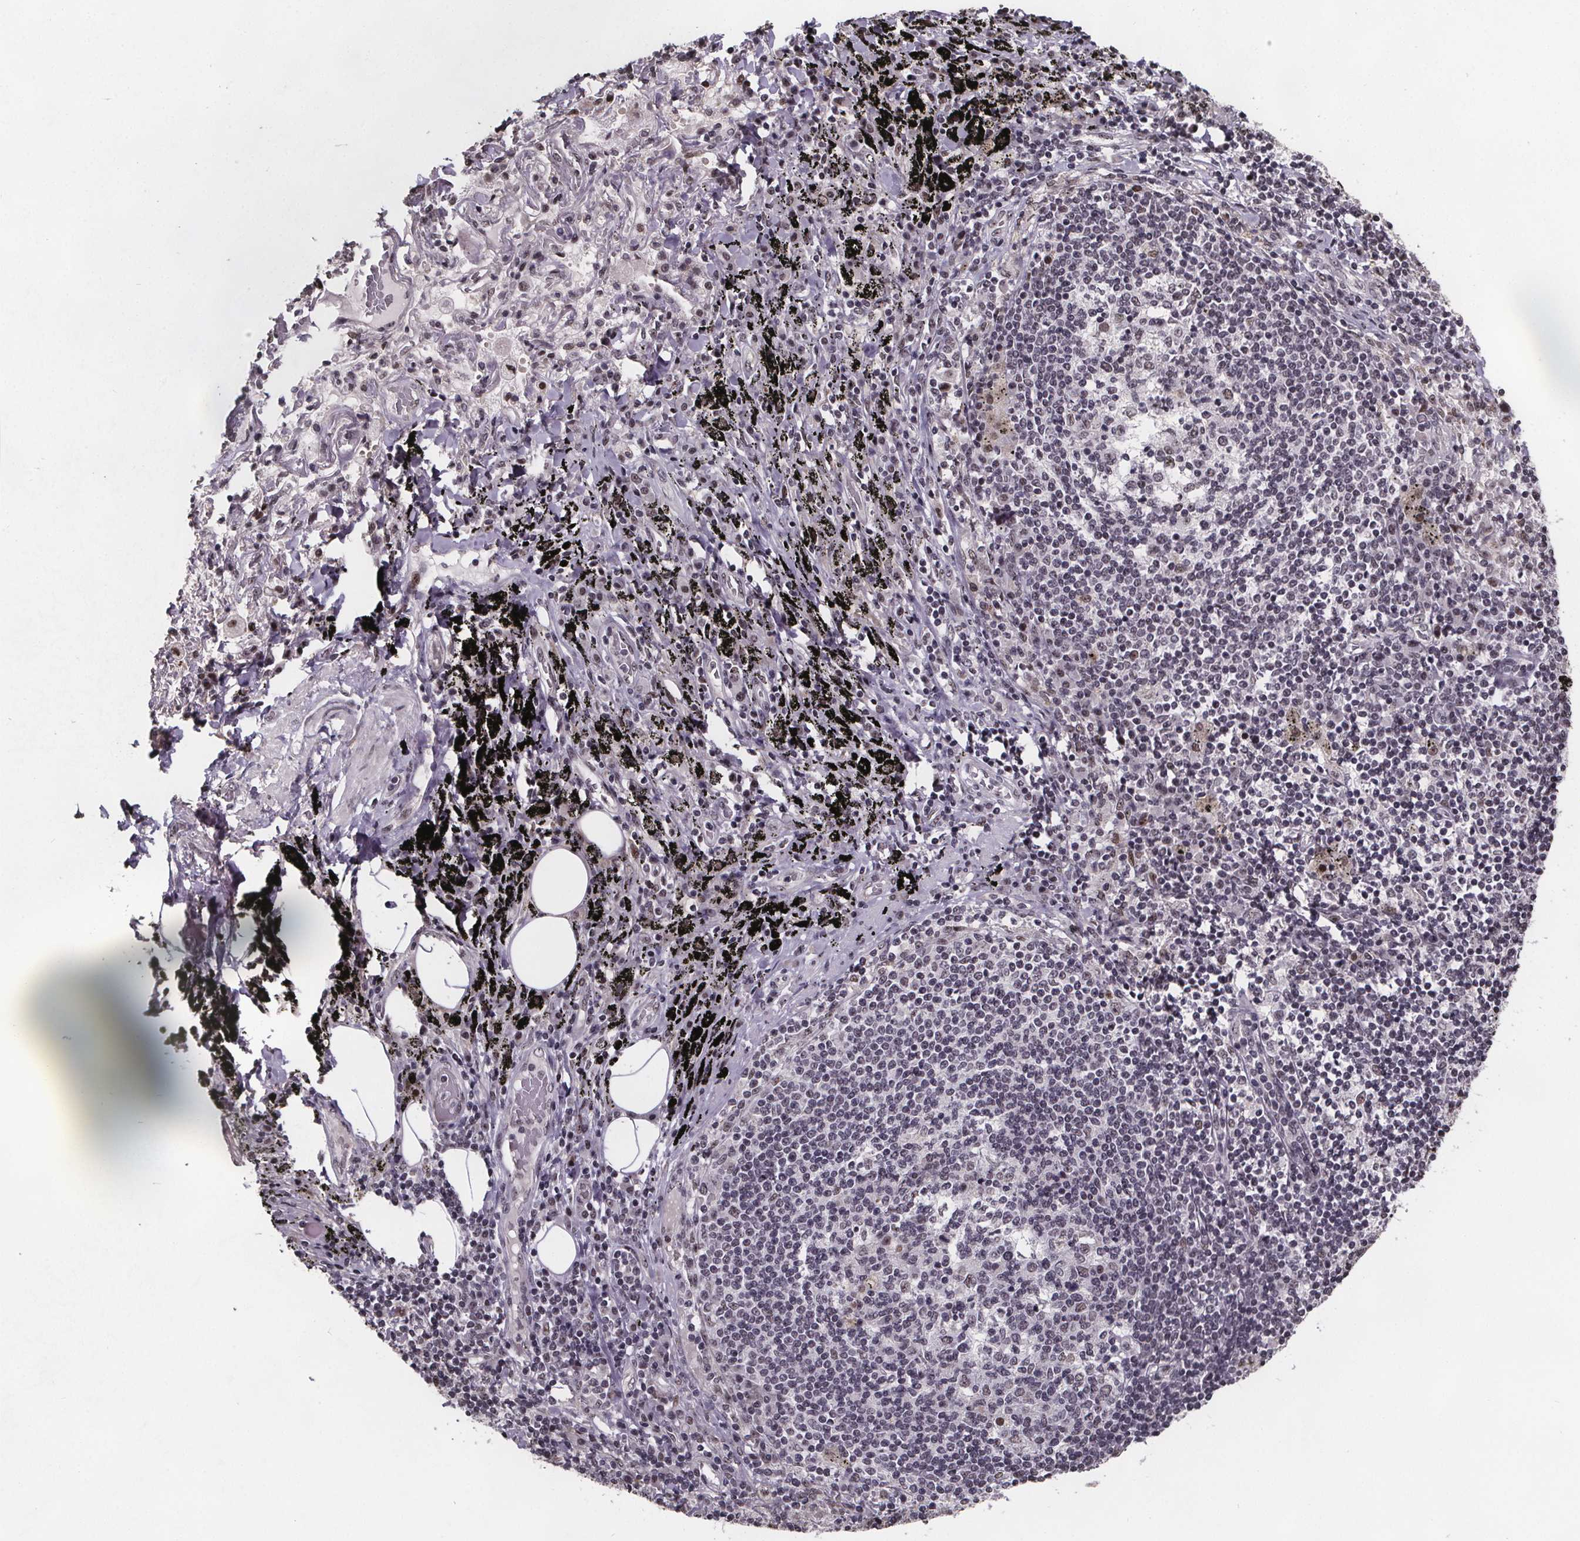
{"staining": {"intensity": "negative", "quantity": "none", "location": "none"}, "tissue": "adipose tissue", "cell_type": "Adipocytes", "image_type": "normal", "snomed": [{"axis": "morphology", "description": "Normal tissue, NOS"}, {"axis": "topography", "description": "Bronchus"}, {"axis": "topography", "description": "Lung"}], "caption": "Immunohistochemistry (IHC) of benign human adipose tissue demonstrates no expression in adipocytes. Brightfield microscopy of IHC stained with DAB (brown) and hematoxylin (blue), captured at high magnification.", "gene": "U2SURP", "patient": {"sex": "female", "age": 57}}